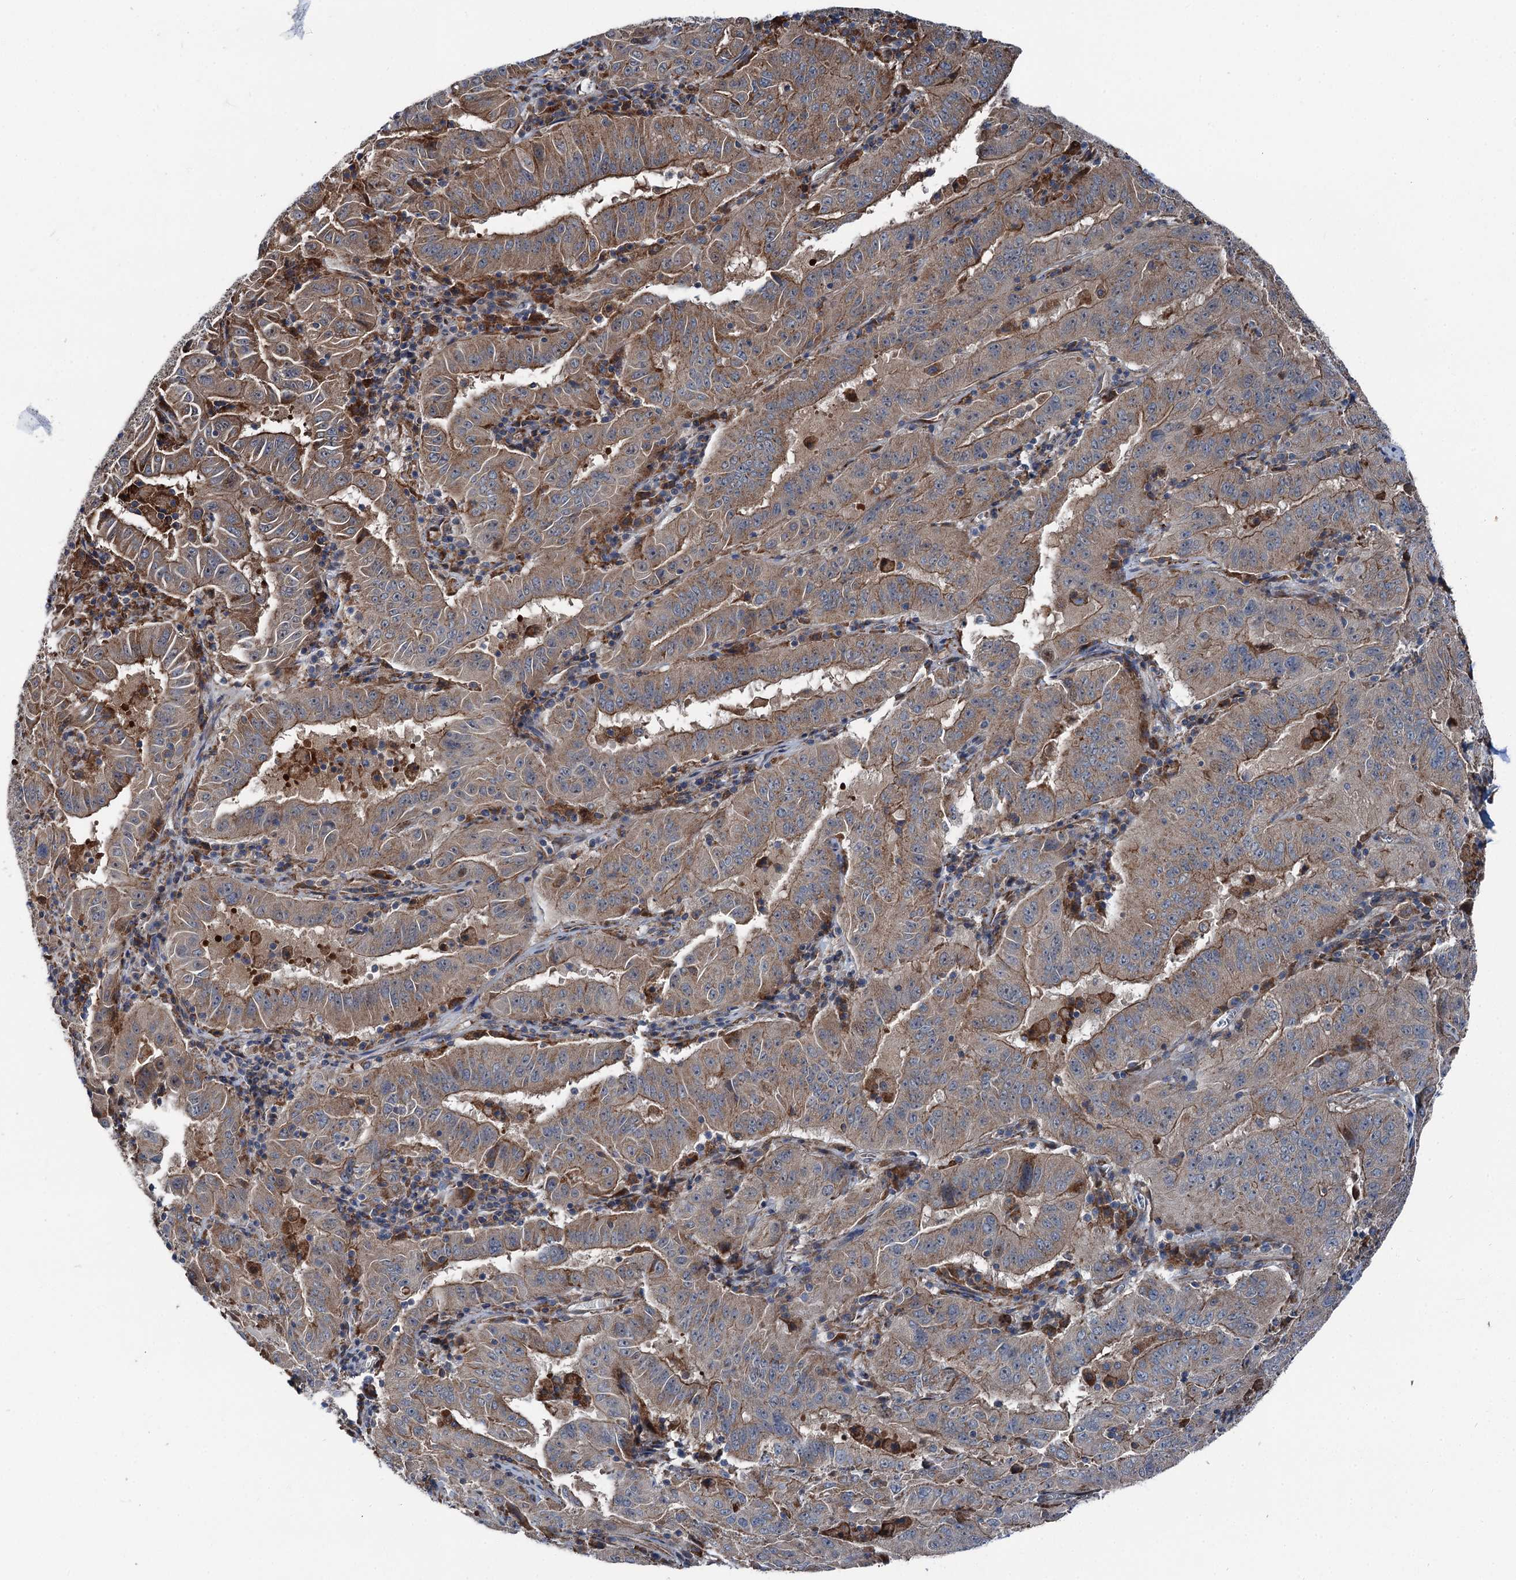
{"staining": {"intensity": "moderate", "quantity": "25%-75%", "location": "cytoplasmic/membranous"}, "tissue": "pancreatic cancer", "cell_type": "Tumor cells", "image_type": "cancer", "snomed": [{"axis": "morphology", "description": "Adenocarcinoma, NOS"}, {"axis": "topography", "description": "Pancreas"}], "caption": "Moderate cytoplasmic/membranous protein expression is seen in approximately 25%-75% of tumor cells in pancreatic cancer (adenocarcinoma).", "gene": "POLR1D", "patient": {"sex": "male", "age": 63}}